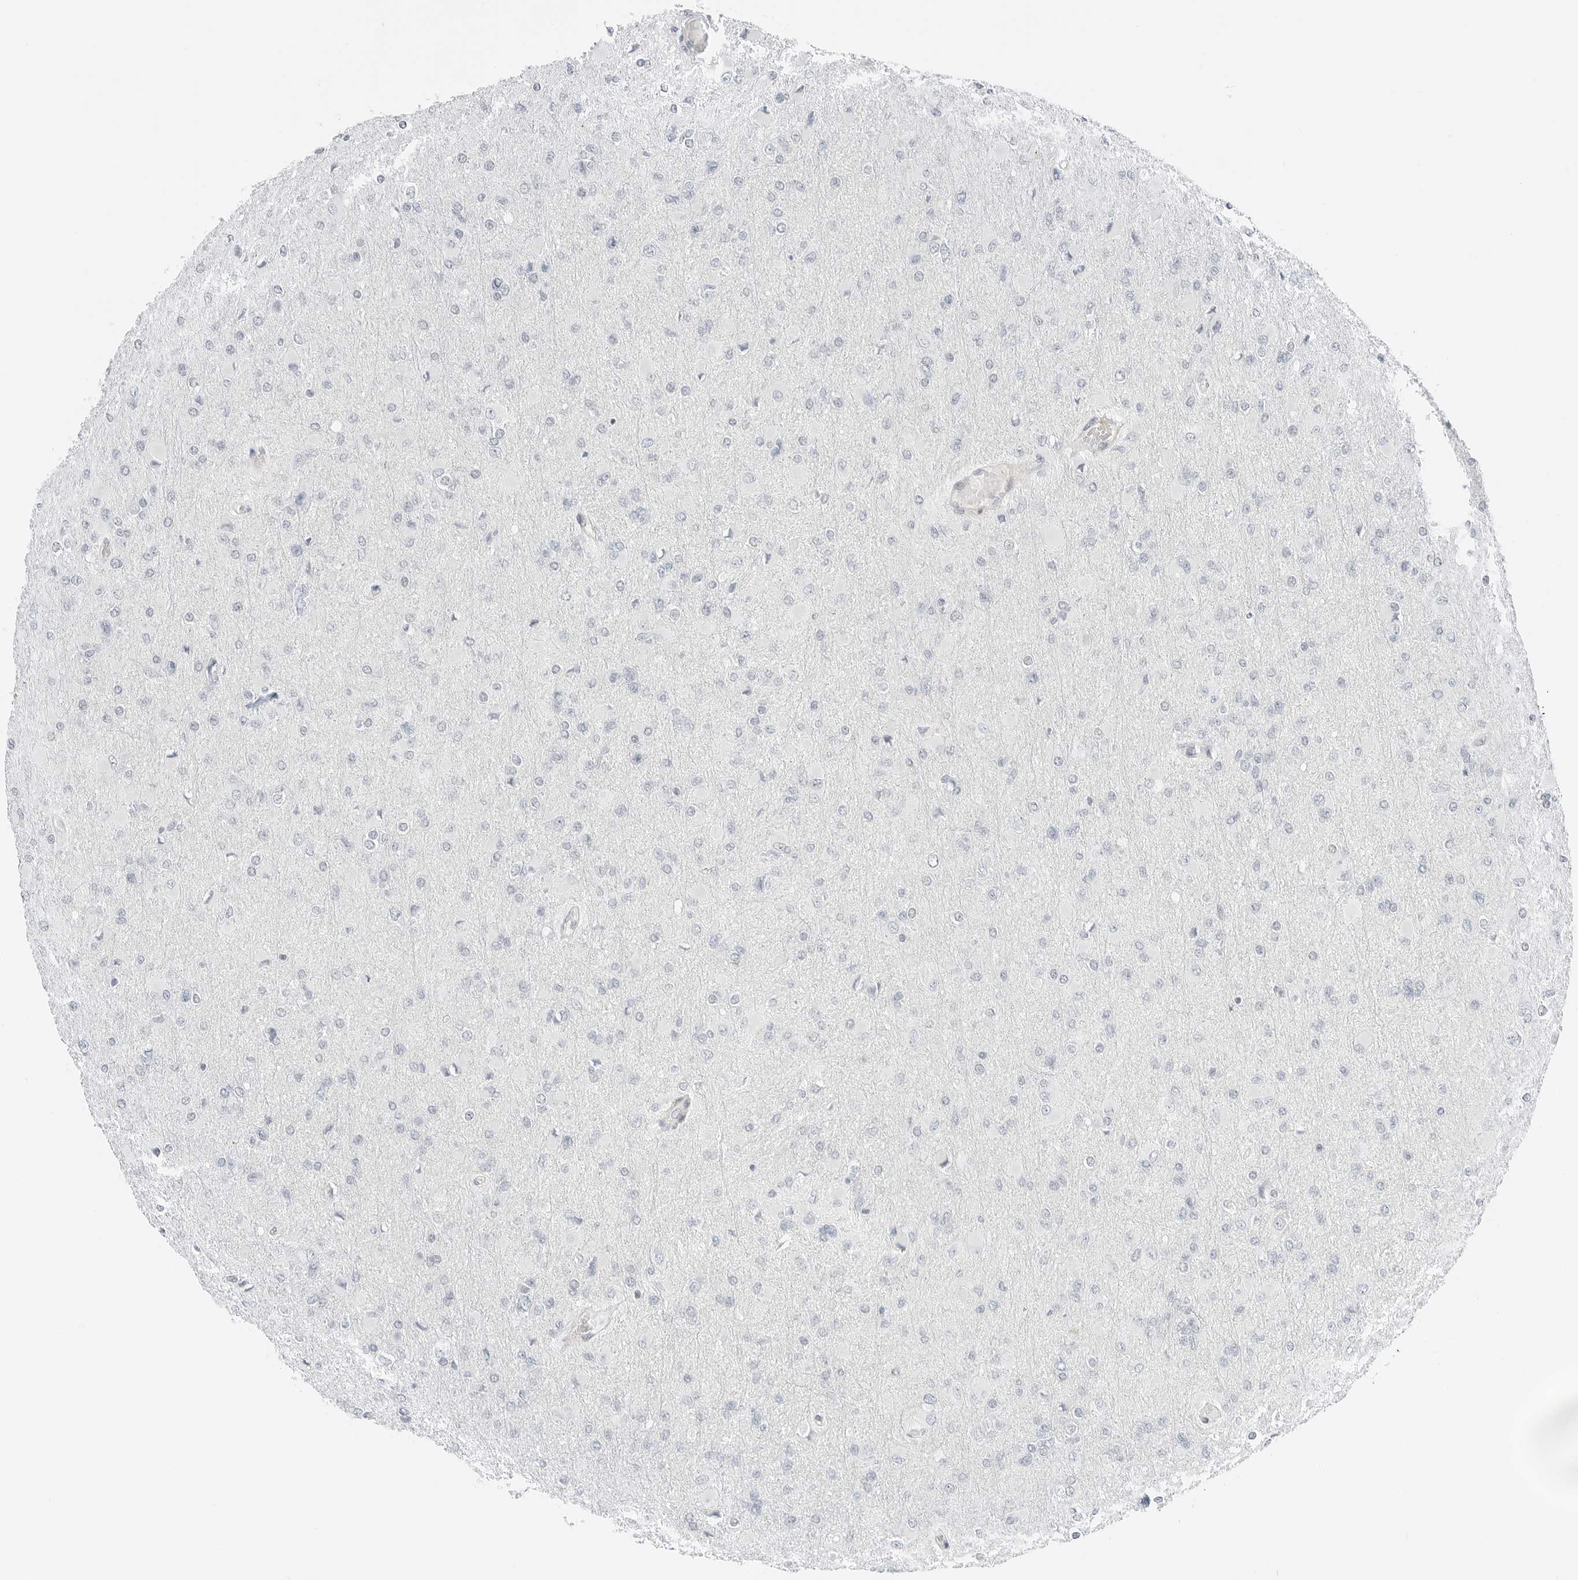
{"staining": {"intensity": "negative", "quantity": "none", "location": "none"}, "tissue": "glioma", "cell_type": "Tumor cells", "image_type": "cancer", "snomed": [{"axis": "morphology", "description": "Glioma, malignant, High grade"}, {"axis": "topography", "description": "Cerebral cortex"}], "caption": "High magnification brightfield microscopy of malignant high-grade glioma stained with DAB (brown) and counterstained with hematoxylin (blue): tumor cells show no significant positivity.", "gene": "IQCC", "patient": {"sex": "female", "age": 36}}